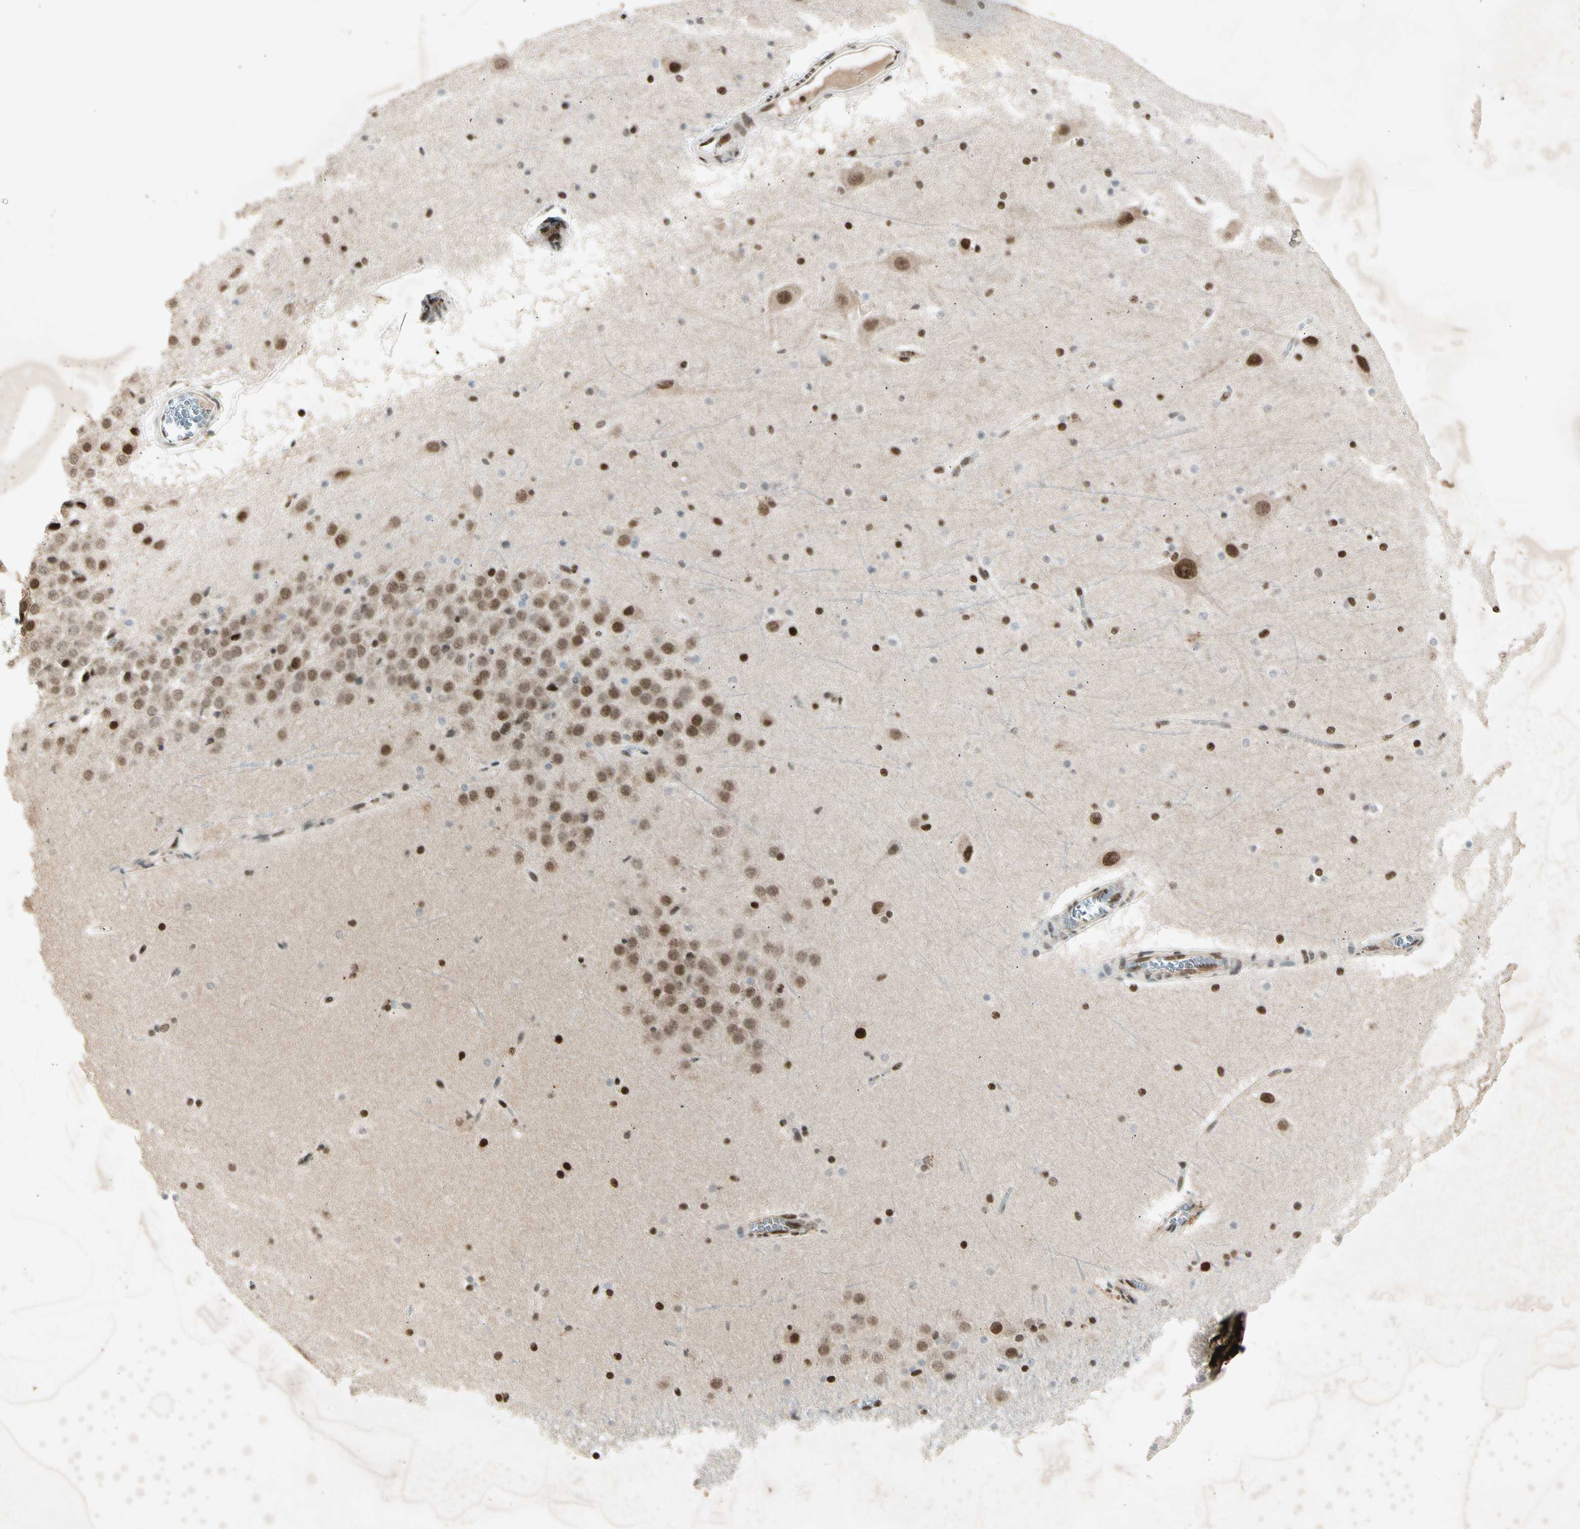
{"staining": {"intensity": "strong", "quantity": ">75%", "location": "nuclear"}, "tissue": "hippocampus", "cell_type": "Glial cells", "image_type": "normal", "snomed": [{"axis": "morphology", "description": "Normal tissue, NOS"}, {"axis": "topography", "description": "Hippocampus"}], "caption": "Glial cells display high levels of strong nuclear staining in approximately >75% of cells in normal hippocampus. The protein of interest is stained brown, and the nuclei are stained in blue (DAB IHC with brightfield microscopy, high magnification).", "gene": "RNF43", "patient": {"sex": "male", "age": 45}}